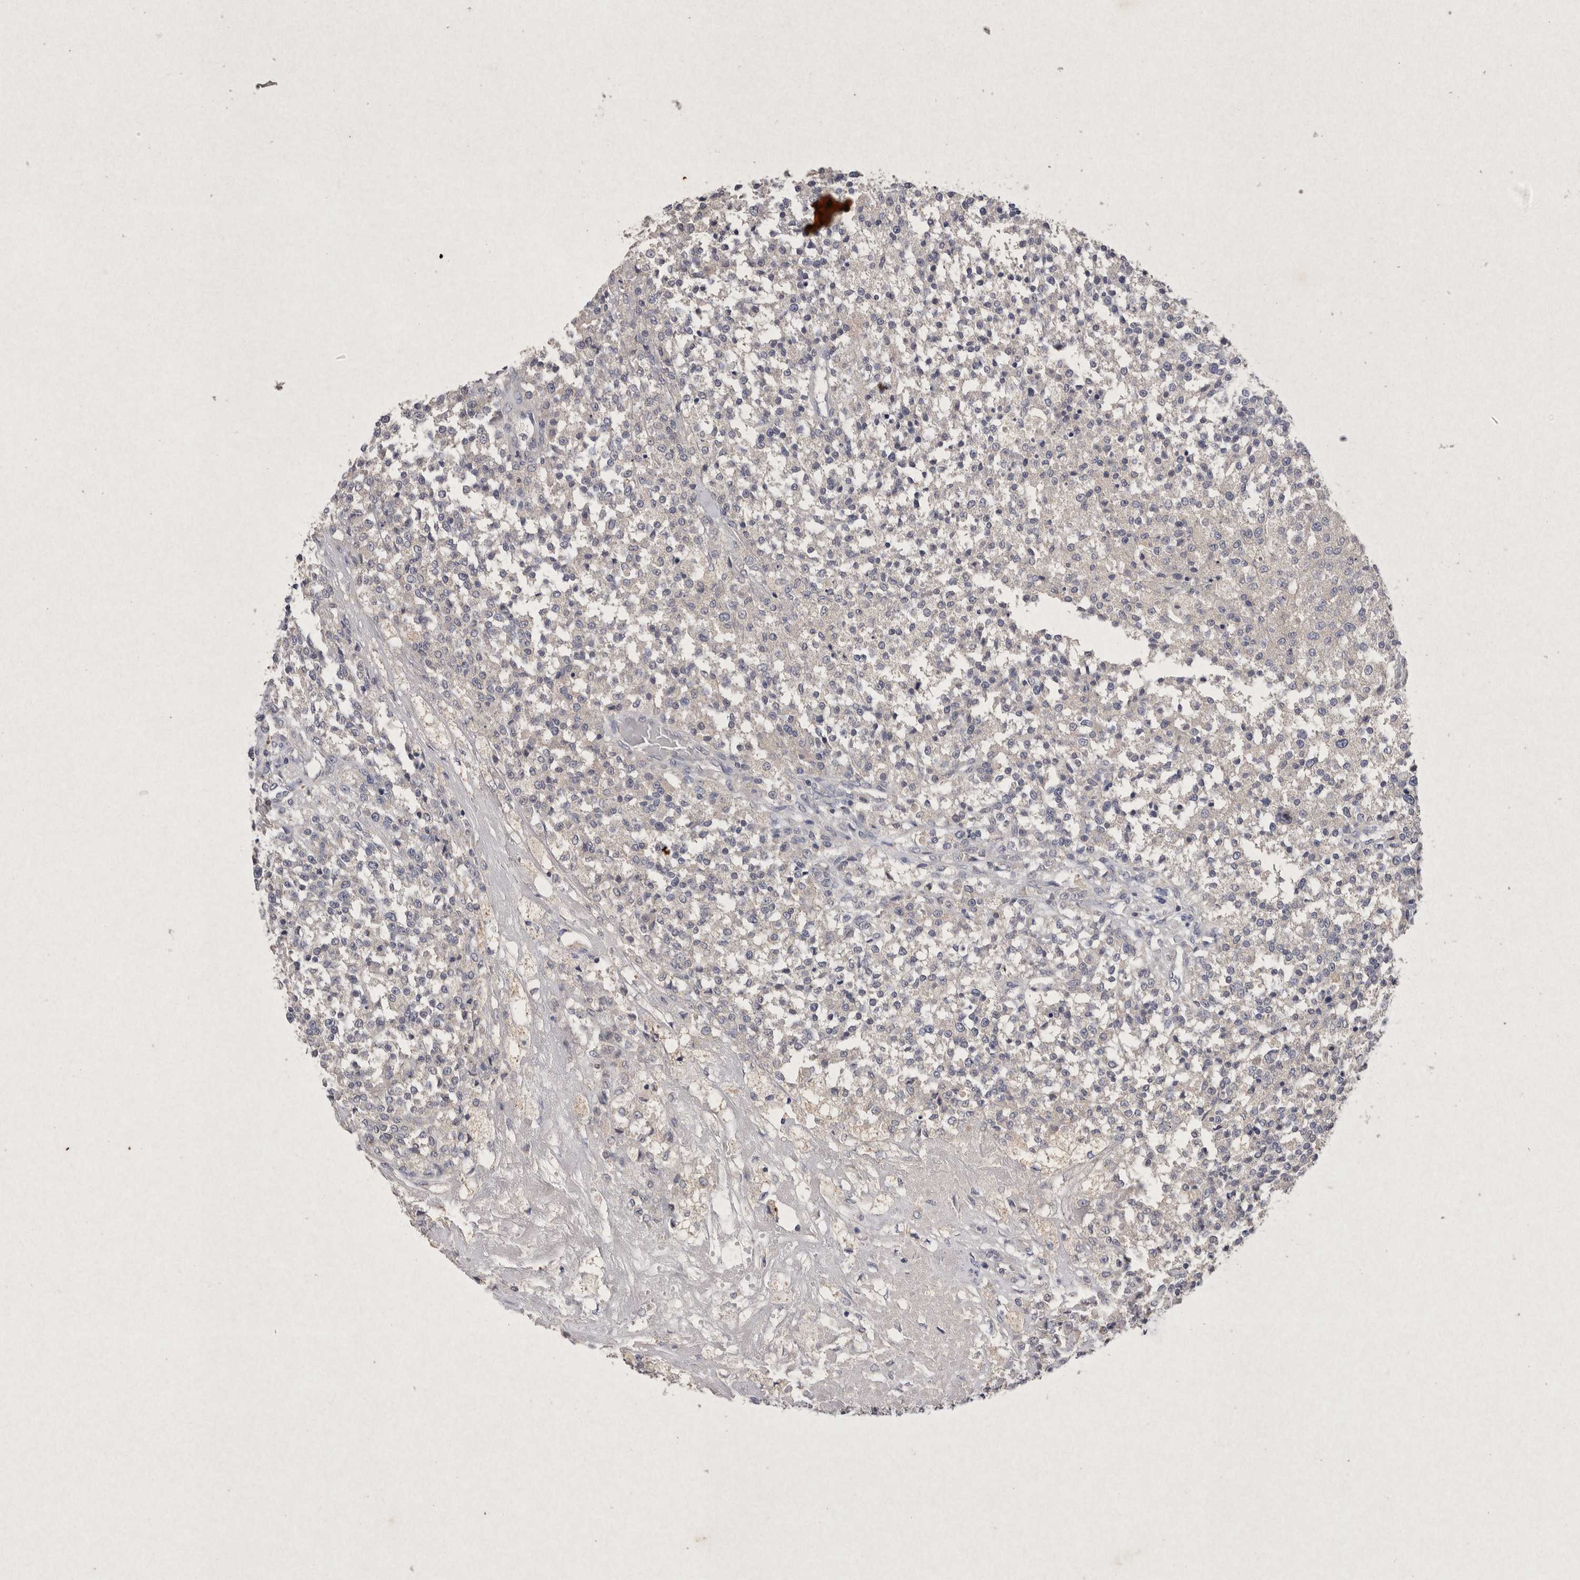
{"staining": {"intensity": "negative", "quantity": "none", "location": "none"}, "tissue": "testis cancer", "cell_type": "Tumor cells", "image_type": "cancer", "snomed": [{"axis": "morphology", "description": "Seminoma, NOS"}, {"axis": "topography", "description": "Testis"}], "caption": "Tumor cells show no significant staining in seminoma (testis).", "gene": "RASSF3", "patient": {"sex": "male", "age": 59}}